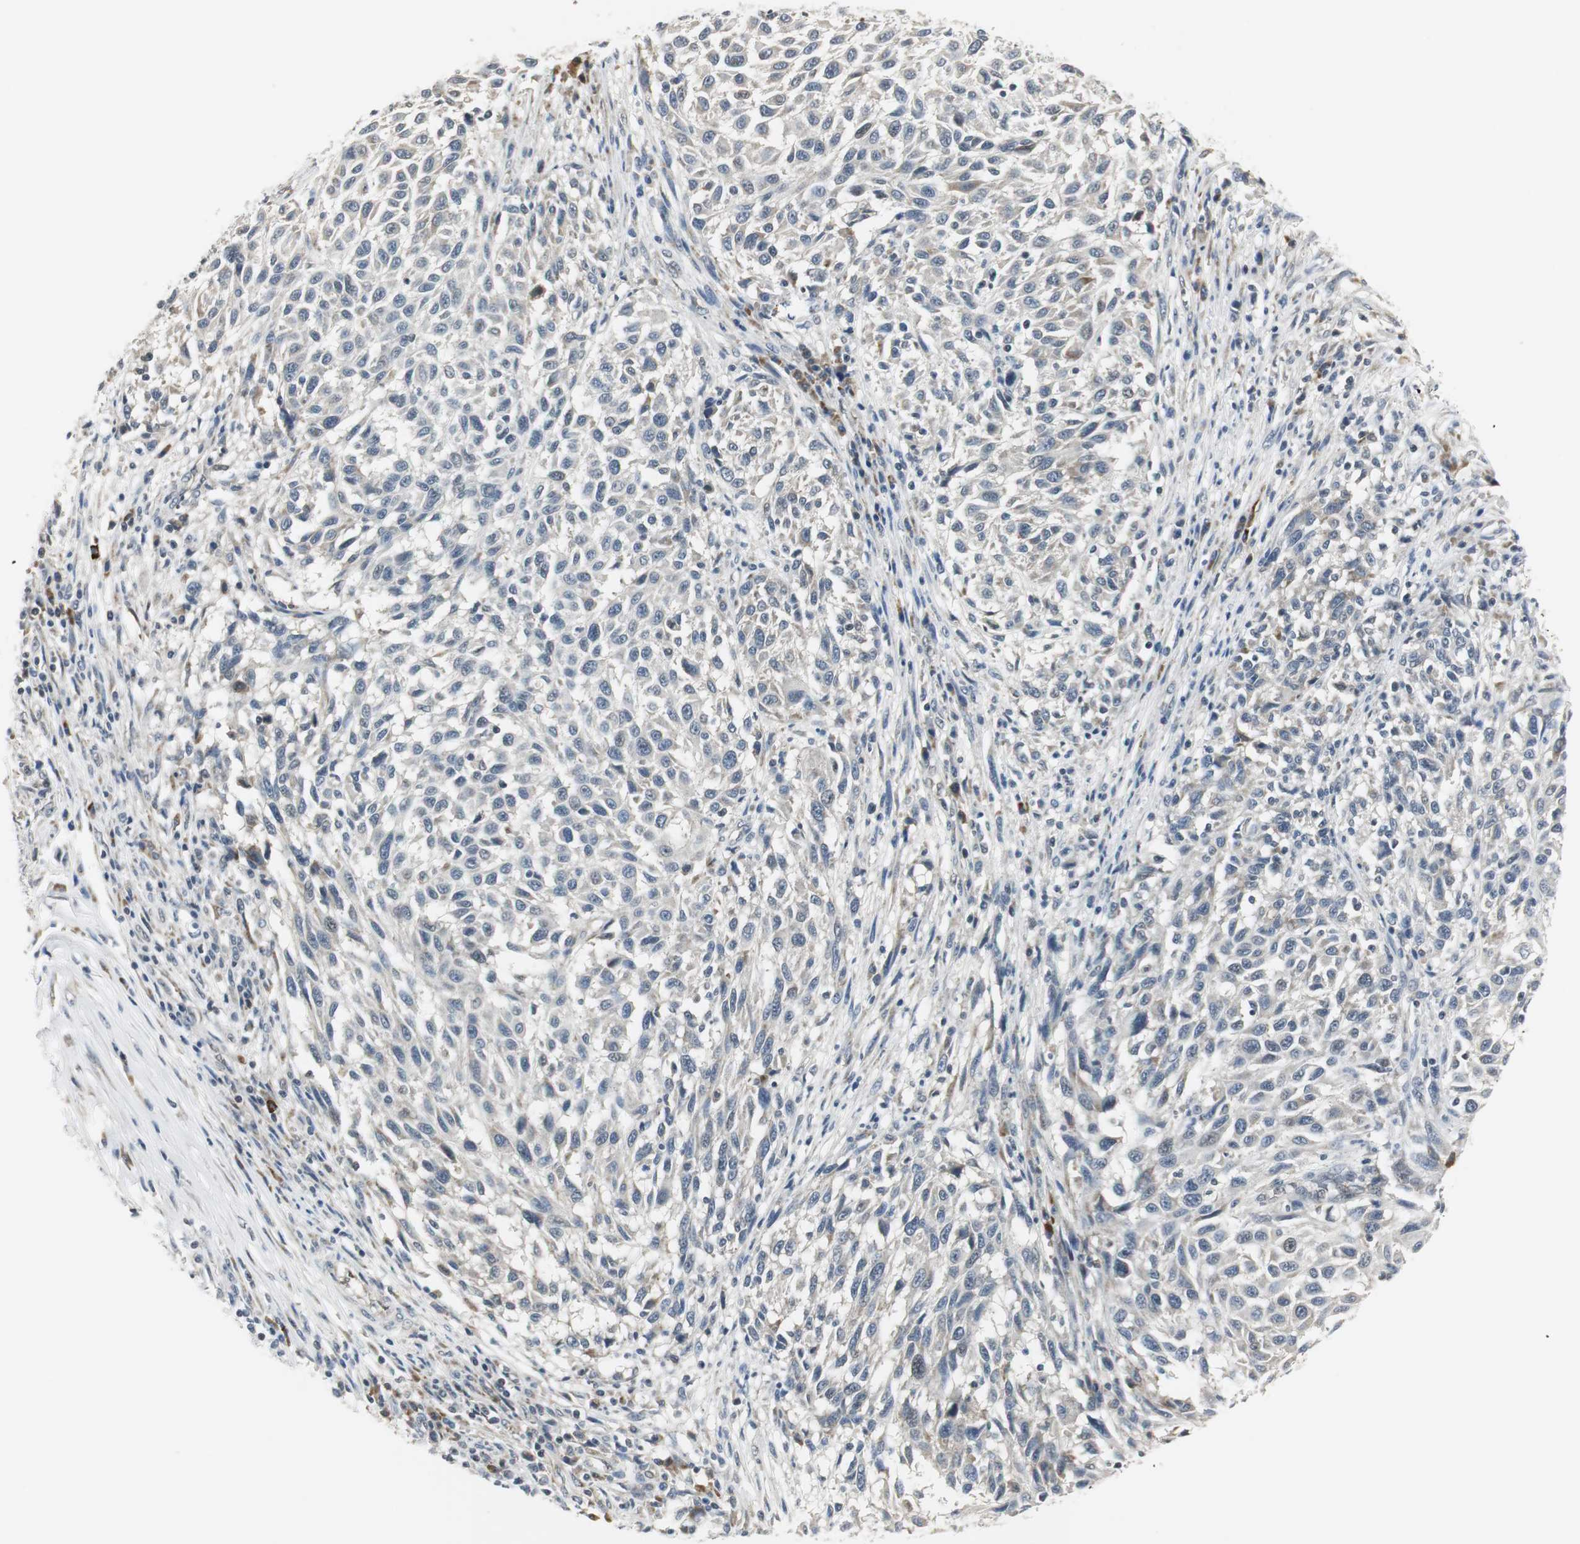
{"staining": {"intensity": "weak", "quantity": "25%-75%", "location": "cytoplasmic/membranous"}, "tissue": "melanoma", "cell_type": "Tumor cells", "image_type": "cancer", "snomed": [{"axis": "morphology", "description": "Malignant melanoma, Metastatic site"}, {"axis": "topography", "description": "Lymph node"}], "caption": "Immunohistochemistry (IHC) of human malignant melanoma (metastatic site) reveals low levels of weak cytoplasmic/membranous staining in approximately 25%-75% of tumor cells.", "gene": "CCT5", "patient": {"sex": "male", "age": 61}}